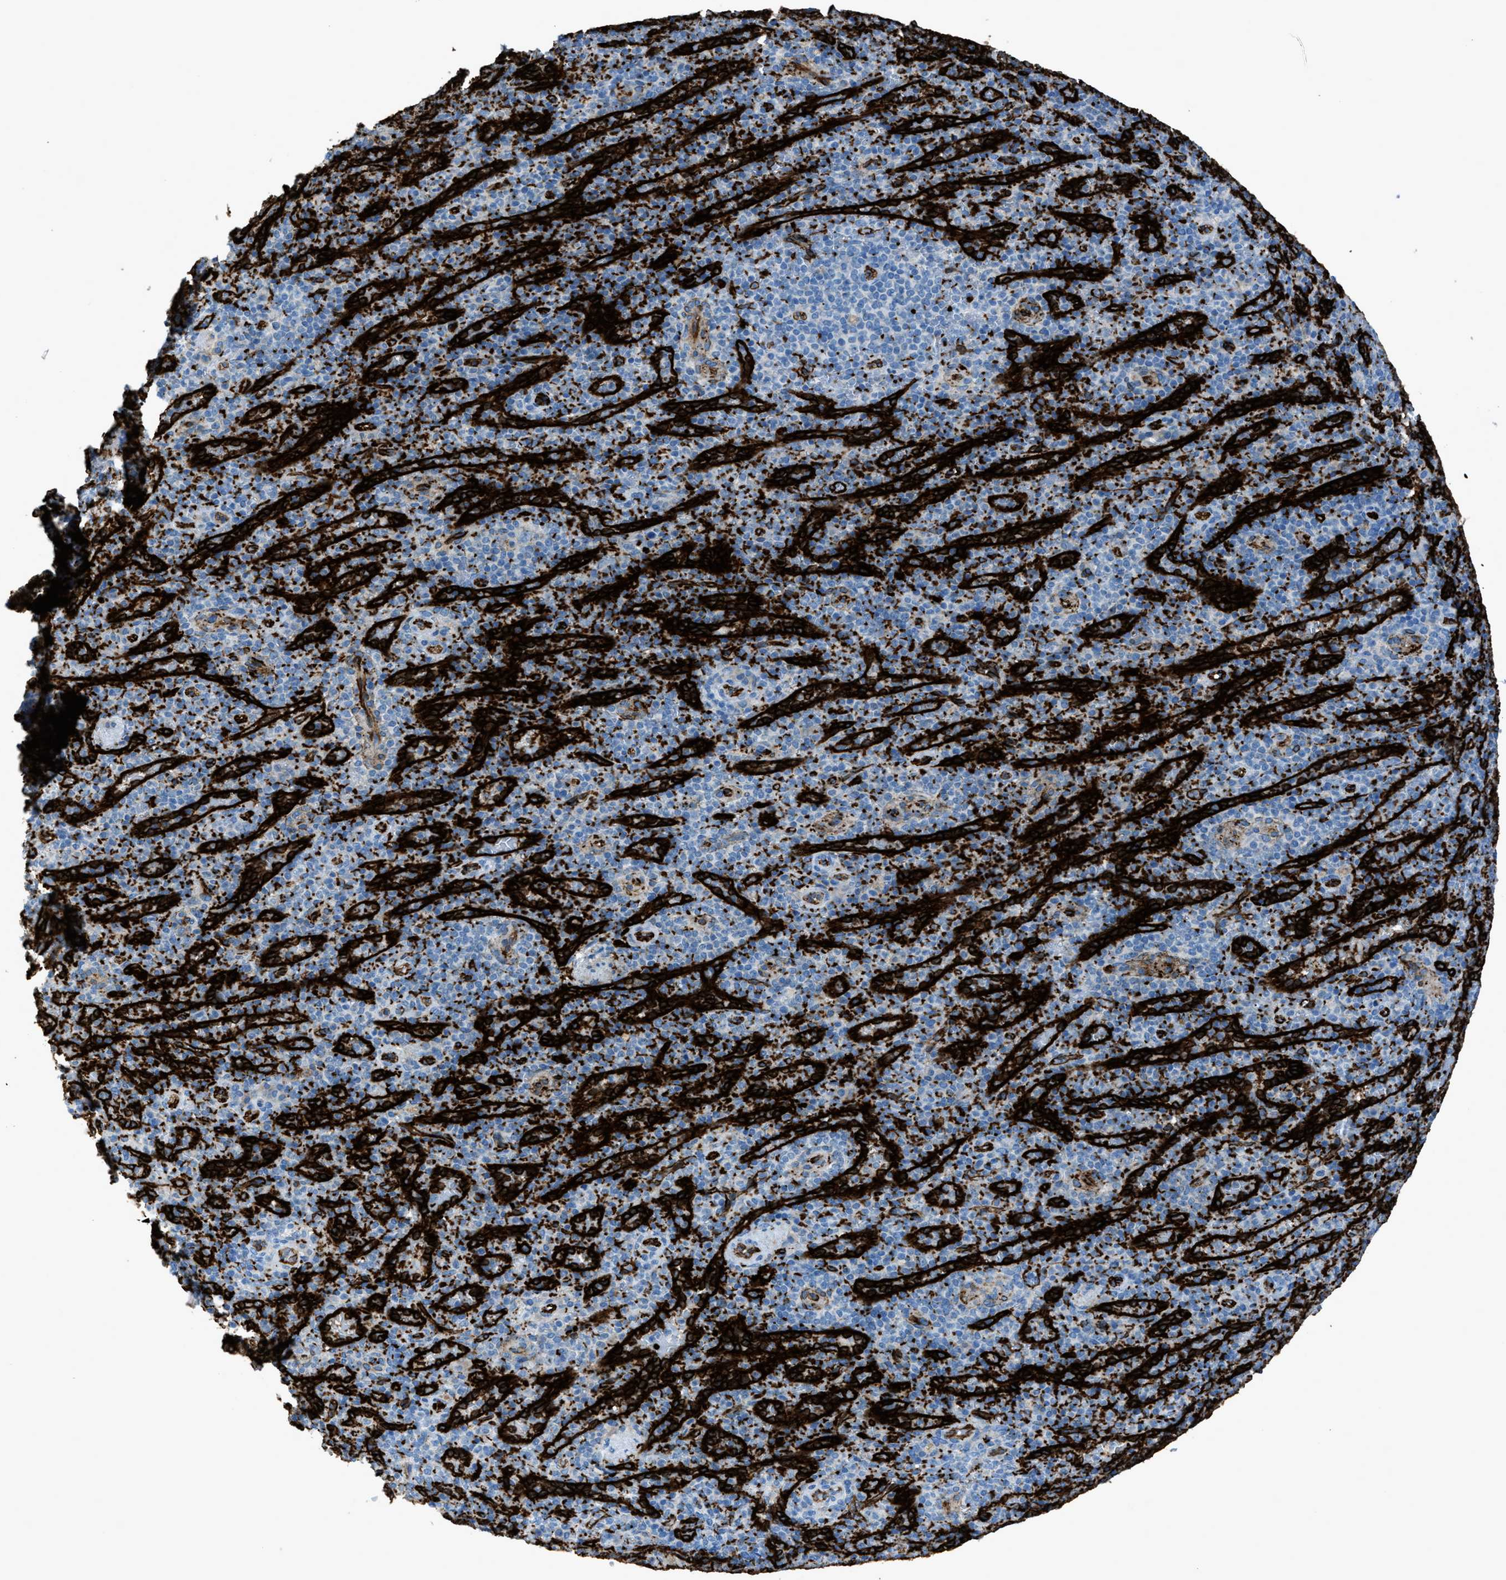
{"staining": {"intensity": "negative", "quantity": "none", "location": "none"}, "tissue": "spleen", "cell_type": "Cells in red pulp", "image_type": "normal", "snomed": [{"axis": "morphology", "description": "Normal tissue, NOS"}, {"axis": "topography", "description": "Spleen"}], "caption": "This is a histopathology image of immunohistochemistry (IHC) staining of normal spleen, which shows no staining in cells in red pulp.", "gene": "SLC22A15", "patient": {"sex": "female", "age": 74}}